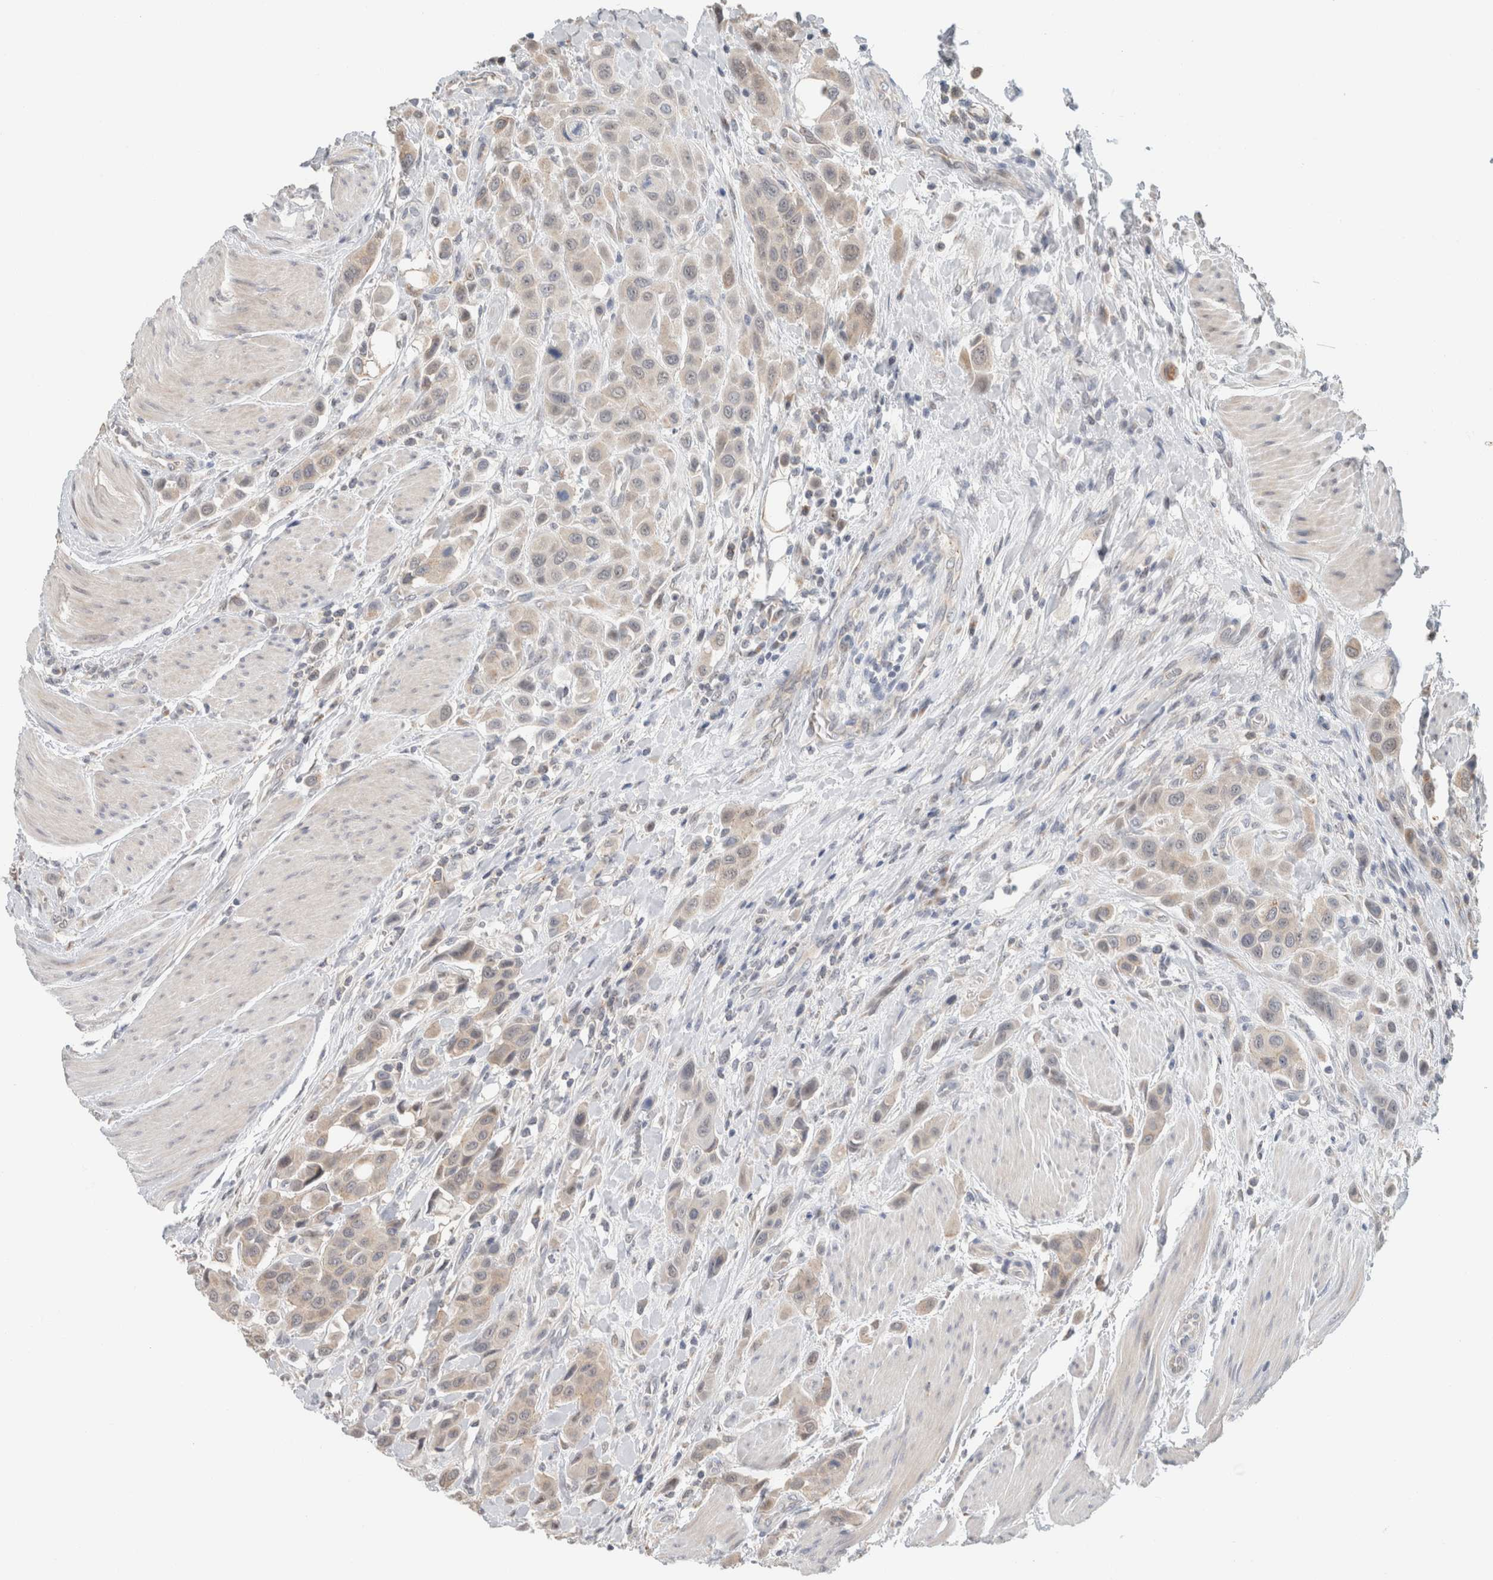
{"staining": {"intensity": "weak", "quantity": "<25%", "location": "cytoplasmic/membranous"}, "tissue": "urothelial cancer", "cell_type": "Tumor cells", "image_type": "cancer", "snomed": [{"axis": "morphology", "description": "Urothelial carcinoma, High grade"}, {"axis": "topography", "description": "Urinary bladder"}], "caption": "Immunohistochemical staining of human urothelial cancer demonstrates no significant expression in tumor cells. Brightfield microscopy of immunohistochemistry (IHC) stained with DAB (3,3'-diaminobenzidine) (brown) and hematoxylin (blue), captured at high magnification.", "gene": "CRAT", "patient": {"sex": "male", "age": 50}}